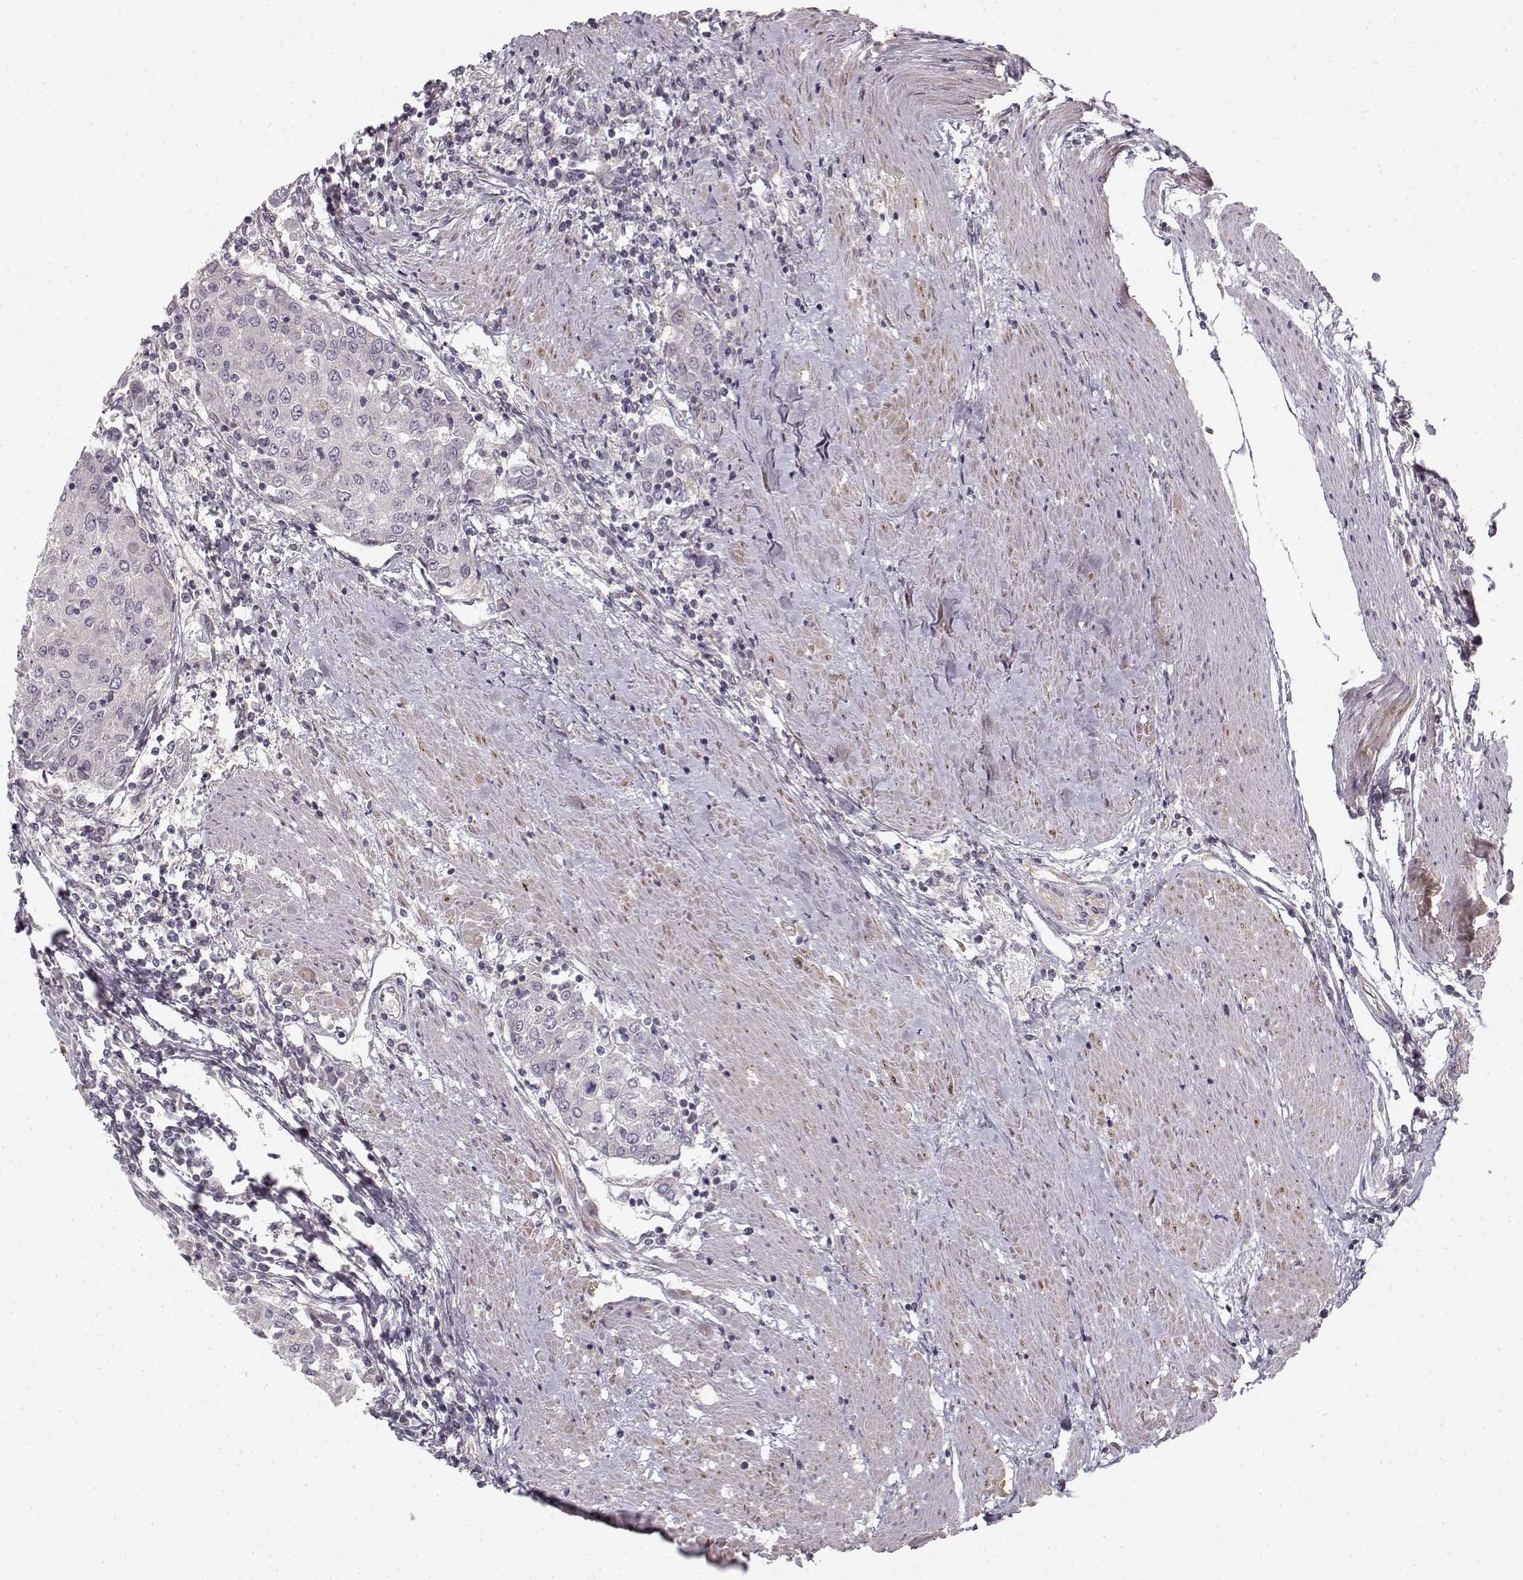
{"staining": {"intensity": "negative", "quantity": "none", "location": "none"}, "tissue": "urothelial cancer", "cell_type": "Tumor cells", "image_type": "cancer", "snomed": [{"axis": "morphology", "description": "Urothelial carcinoma, High grade"}, {"axis": "topography", "description": "Urinary bladder"}], "caption": "A high-resolution image shows immunohistochemistry (IHC) staining of urothelial cancer, which shows no significant positivity in tumor cells.", "gene": "MED12L", "patient": {"sex": "female", "age": 85}}